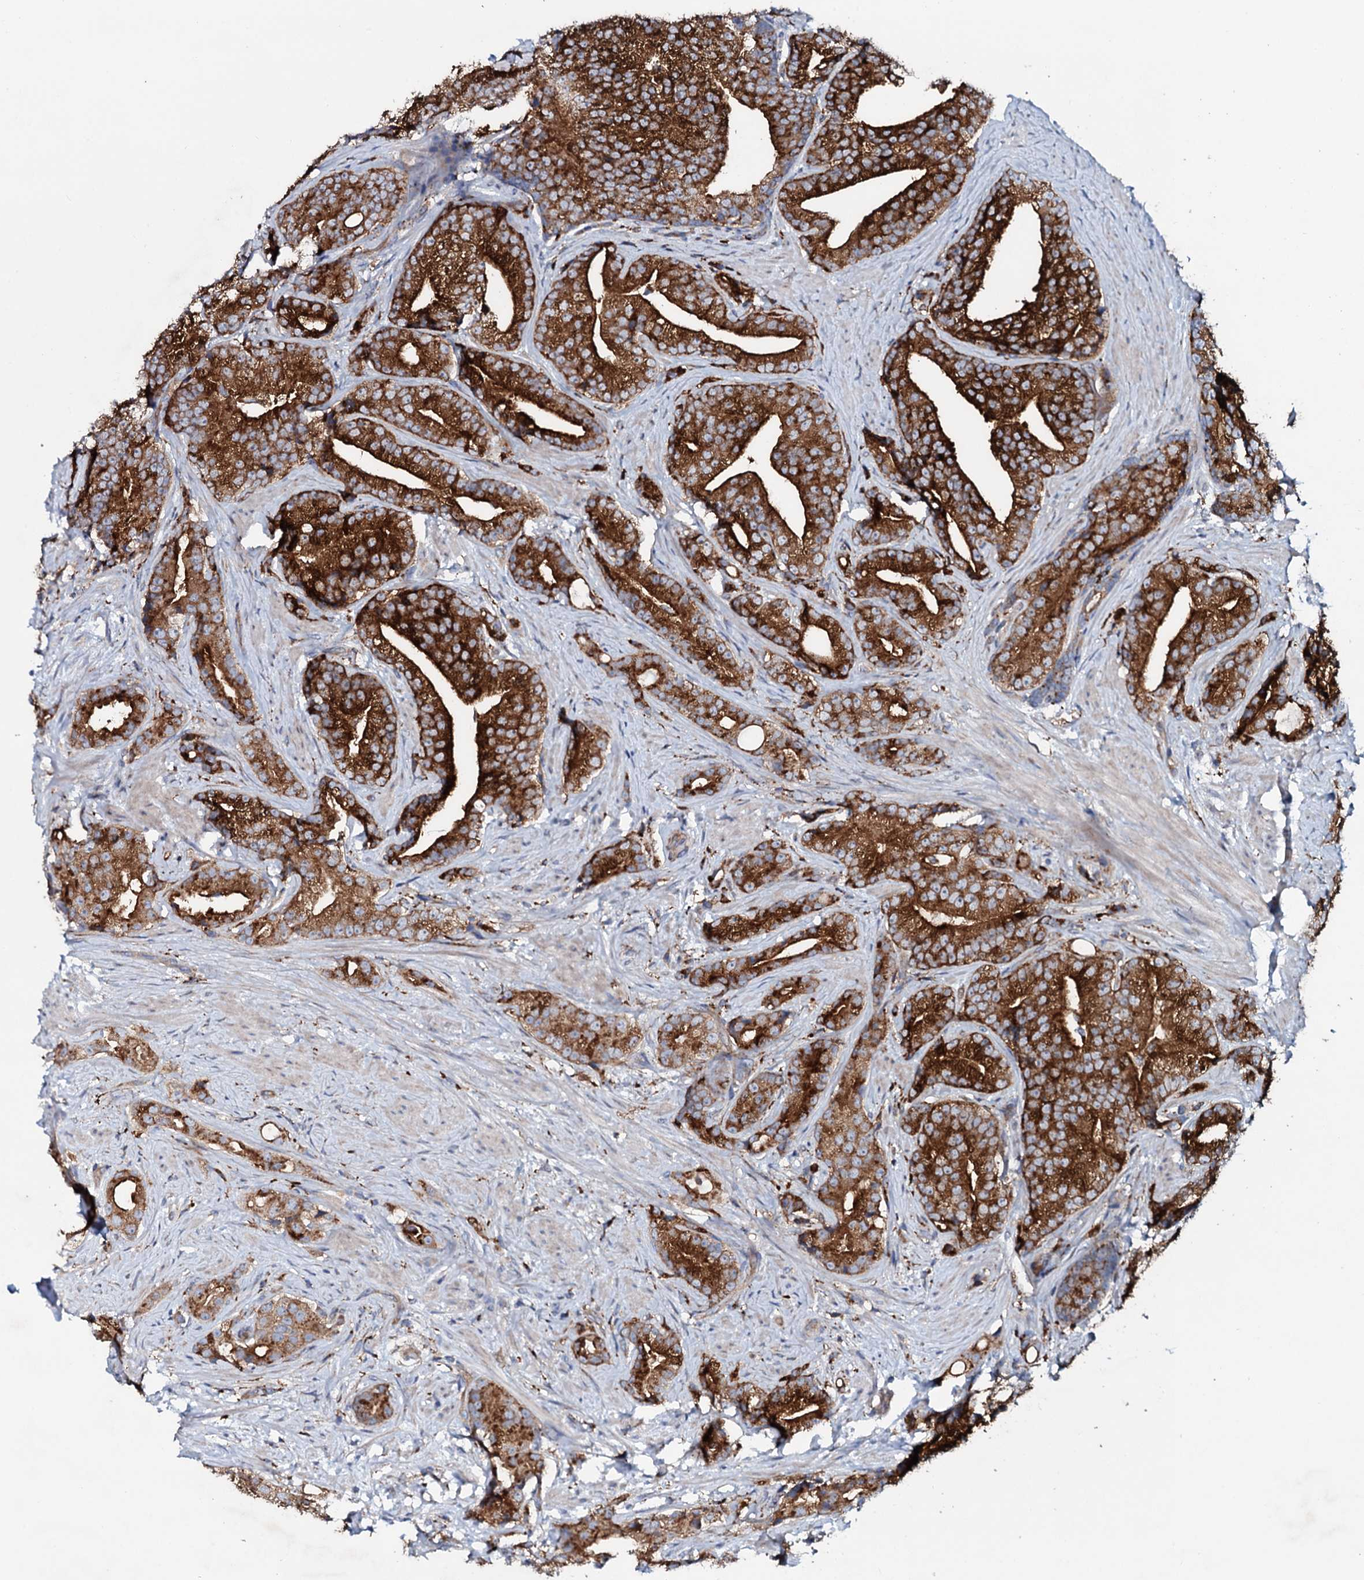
{"staining": {"intensity": "strong", "quantity": ">75%", "location": "cytoplasmic/membranous"}, "tissue": "prostate cancer", "cell_type": "Tumor cells", "image_type": "cancer", "snomed": [{"axis": "morphology", "description": "Adenocarcinoma, Low grade"}, {"axis": "topography", "description": "Prostate"}], "caption": "Immunohistochemistry (DAB (3,3'-diaminobenzidine)) staining of human prostate low-grade adenocarcinoma shows strong cytoplasmic/membranous protein staining in approximately >75% of tumor cells.", "gene": "P2RX4", "patient": {"sex": "male", "age": 71}}